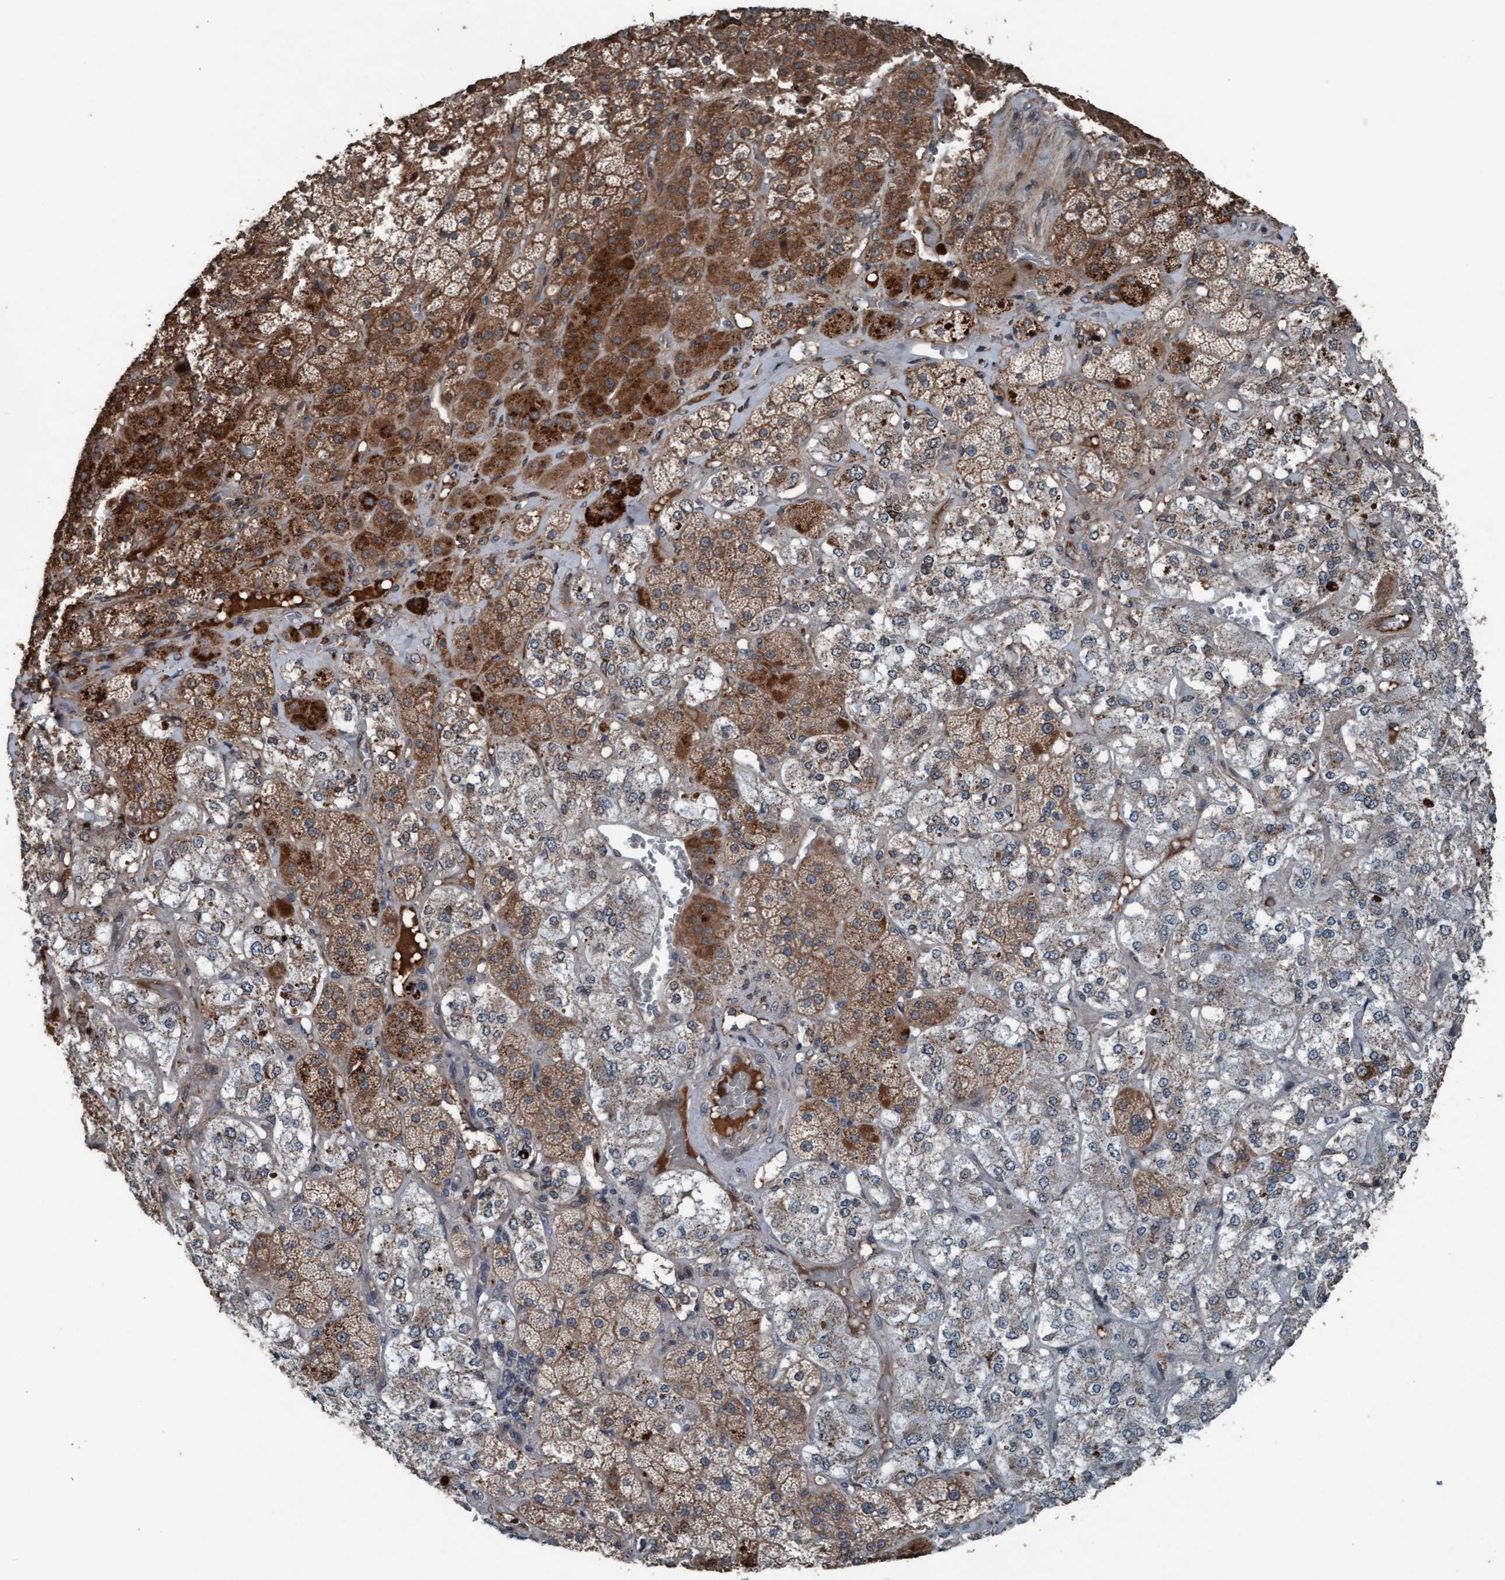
{"staining": {"intensity": "strong", "quantity": "25%-75%", "location": "cytoplasmic/membranous"}, "tissue": "adrenal gland", "cell_type": "Glandular cells", "image_type": "normal", "snomed": [{"axis": "morphology", "description": "Normal tissue, NOS"}, {"axis": "topography", "description": "Adrenal gland"}], "caption": "Adrenal gland stained with IHC reveals strong cytoplasmic/membranous expression in approximately 25%-75% of glandular cells.", "gene": "PLXNB2", "patient": {"sex": "male", "age": 57}}